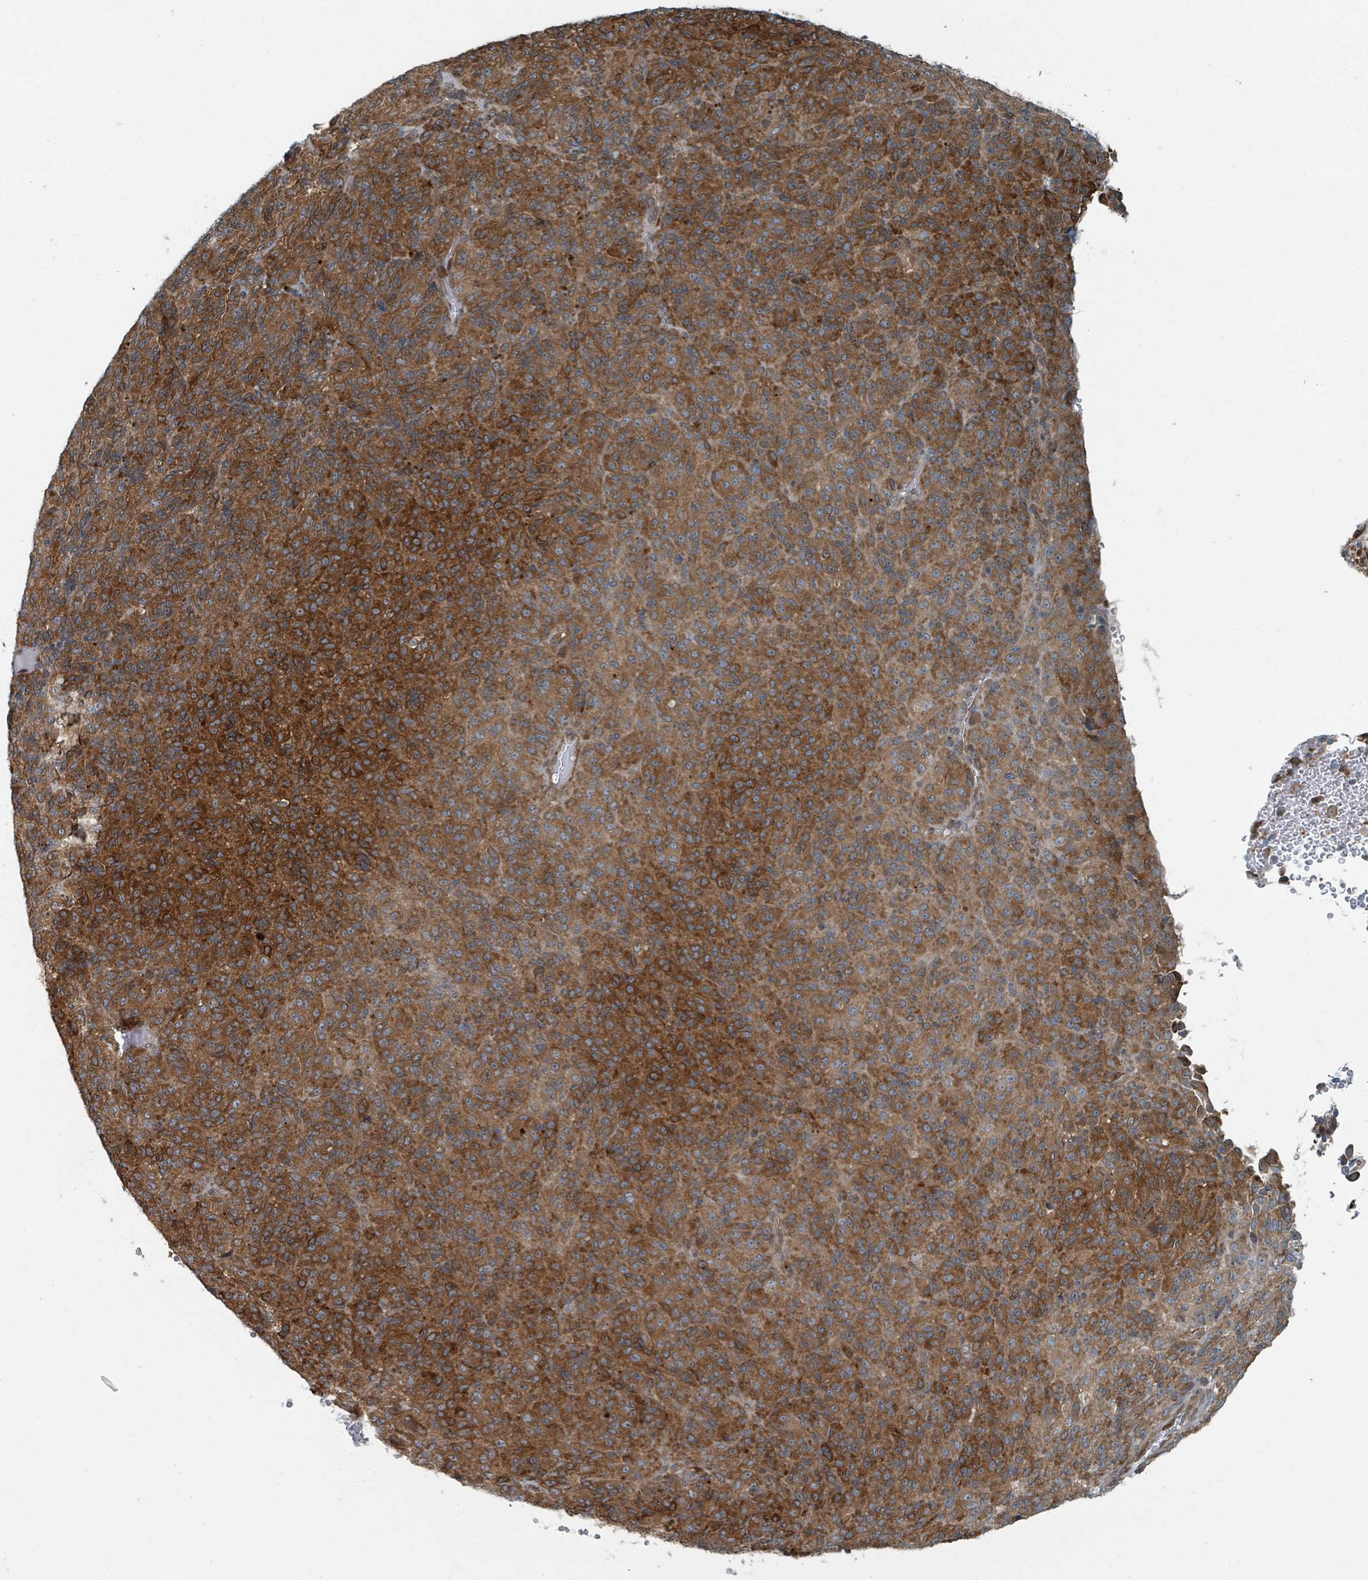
{"staining": {"intensity": "strong", "quantity": ">75%", "location": "cytoplasmic/membranous"}, "tissue": "melanoma", "cell_type": "Tumor cells", "image_type": "cancer", "snomed": [{"axis": "morphology", "description": "Malignant melanoma, Metastatic site"}, {"axis": "topography", "description": "Brain"}], "caption": "IHC (DAB) staining of human malignant melanoma (metastatic site) shows strong cytoplasmic/membranous protein staining in approximately >75% of tumor cells.", "gene": "RHPN2", "patient": {"sex": "female", "age": 56}}